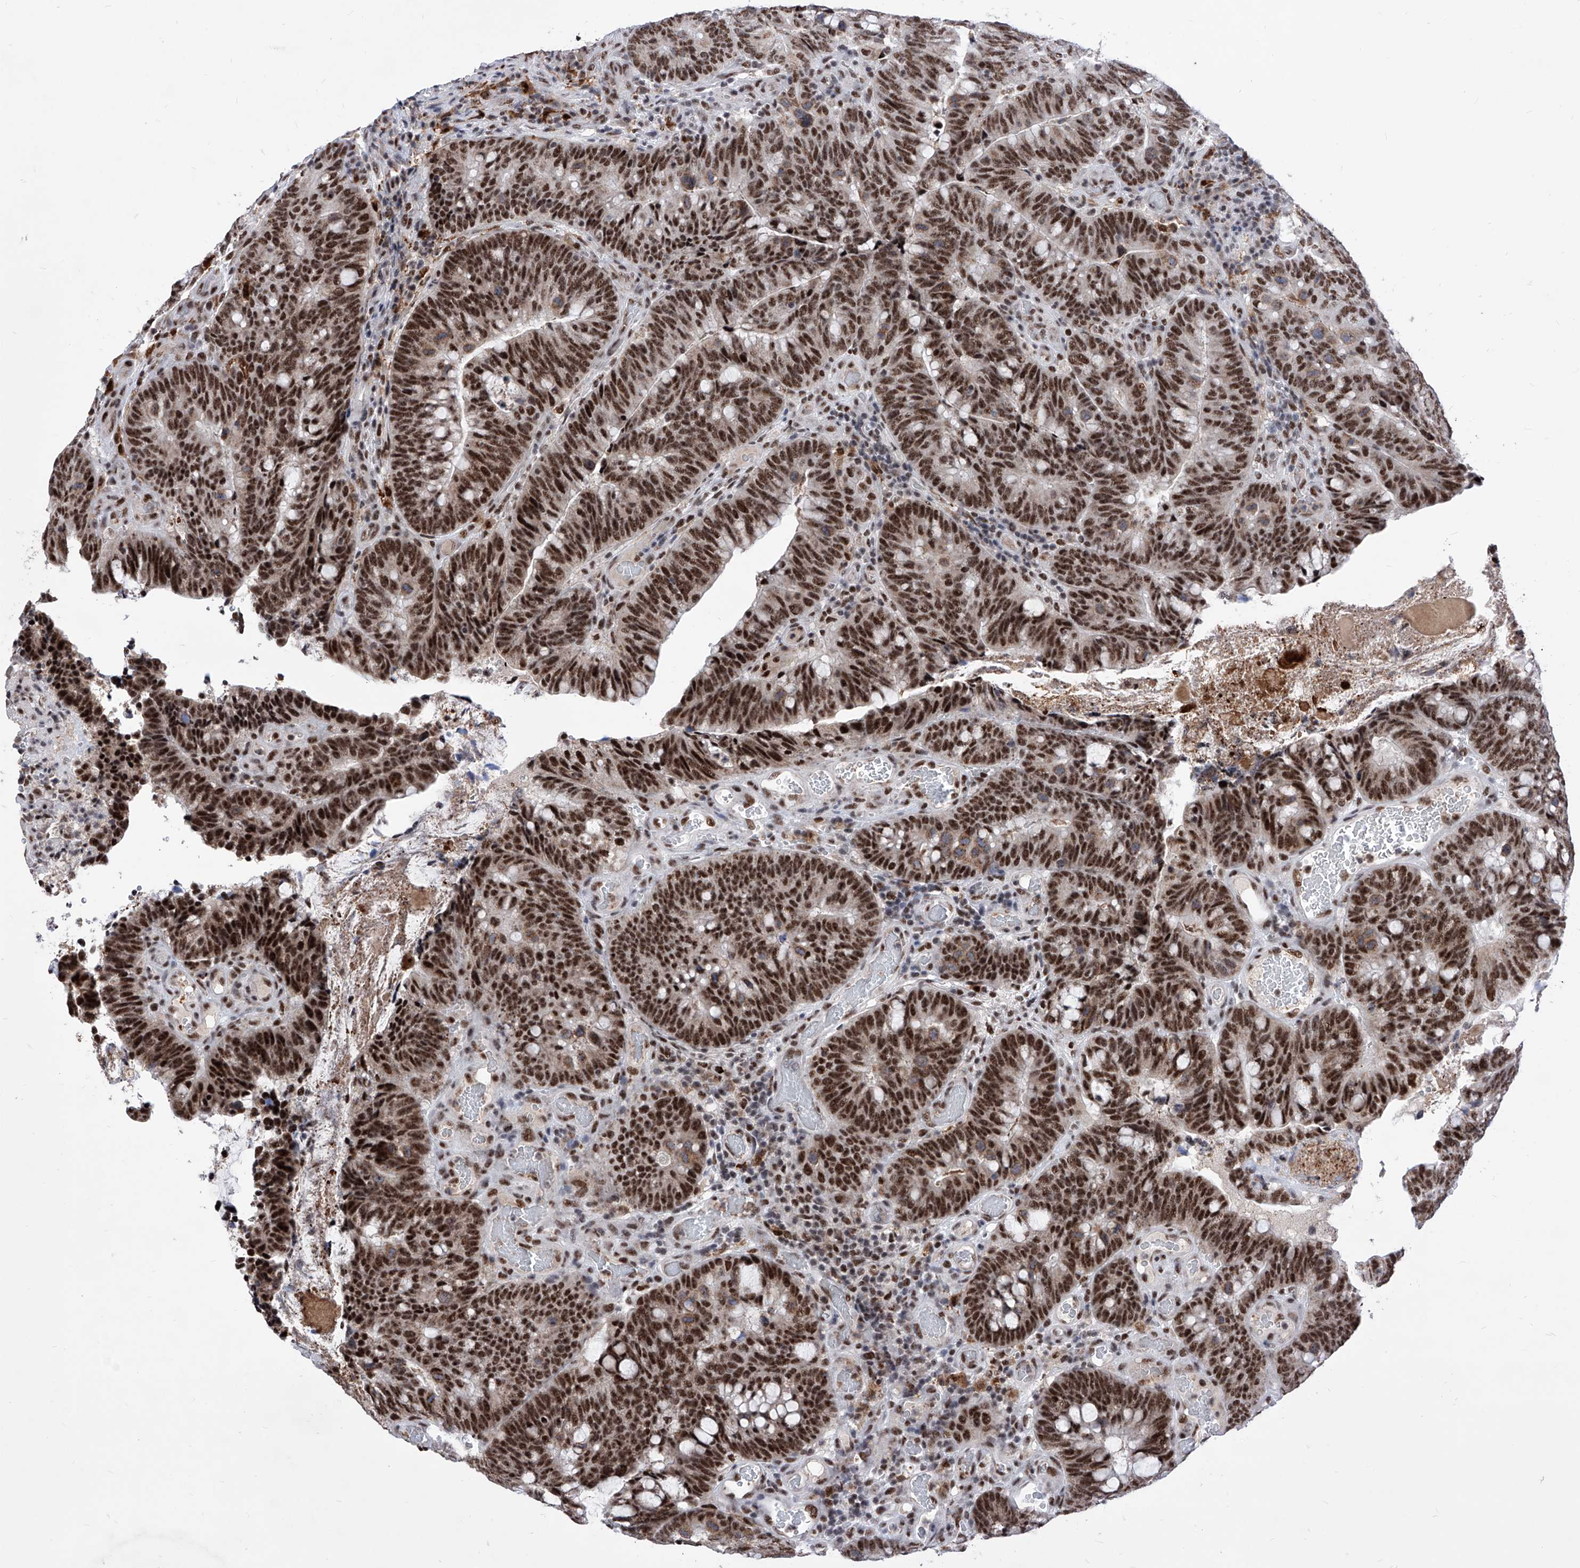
{"staining": {"intensity": "strong", "quantity": ">75%", "location": "nuclear"}, "tissue": "colorectal cancer", "cell_type": "Tumor cells", "image_type": "cancer", "snomed": [{"axis": "morphology", "description": "Adenocarcinoma, NOS"}, {"axis": "topography", "description": "Colon"}], "caption": "DAB immunohistochemical staining of adenocarcinoma (colorectal) demonstrates strong nuclear protein expression in about >75% of tumor cells.", "gene": "PHF5A", "patient": {"sex": "female", "age": 66}}